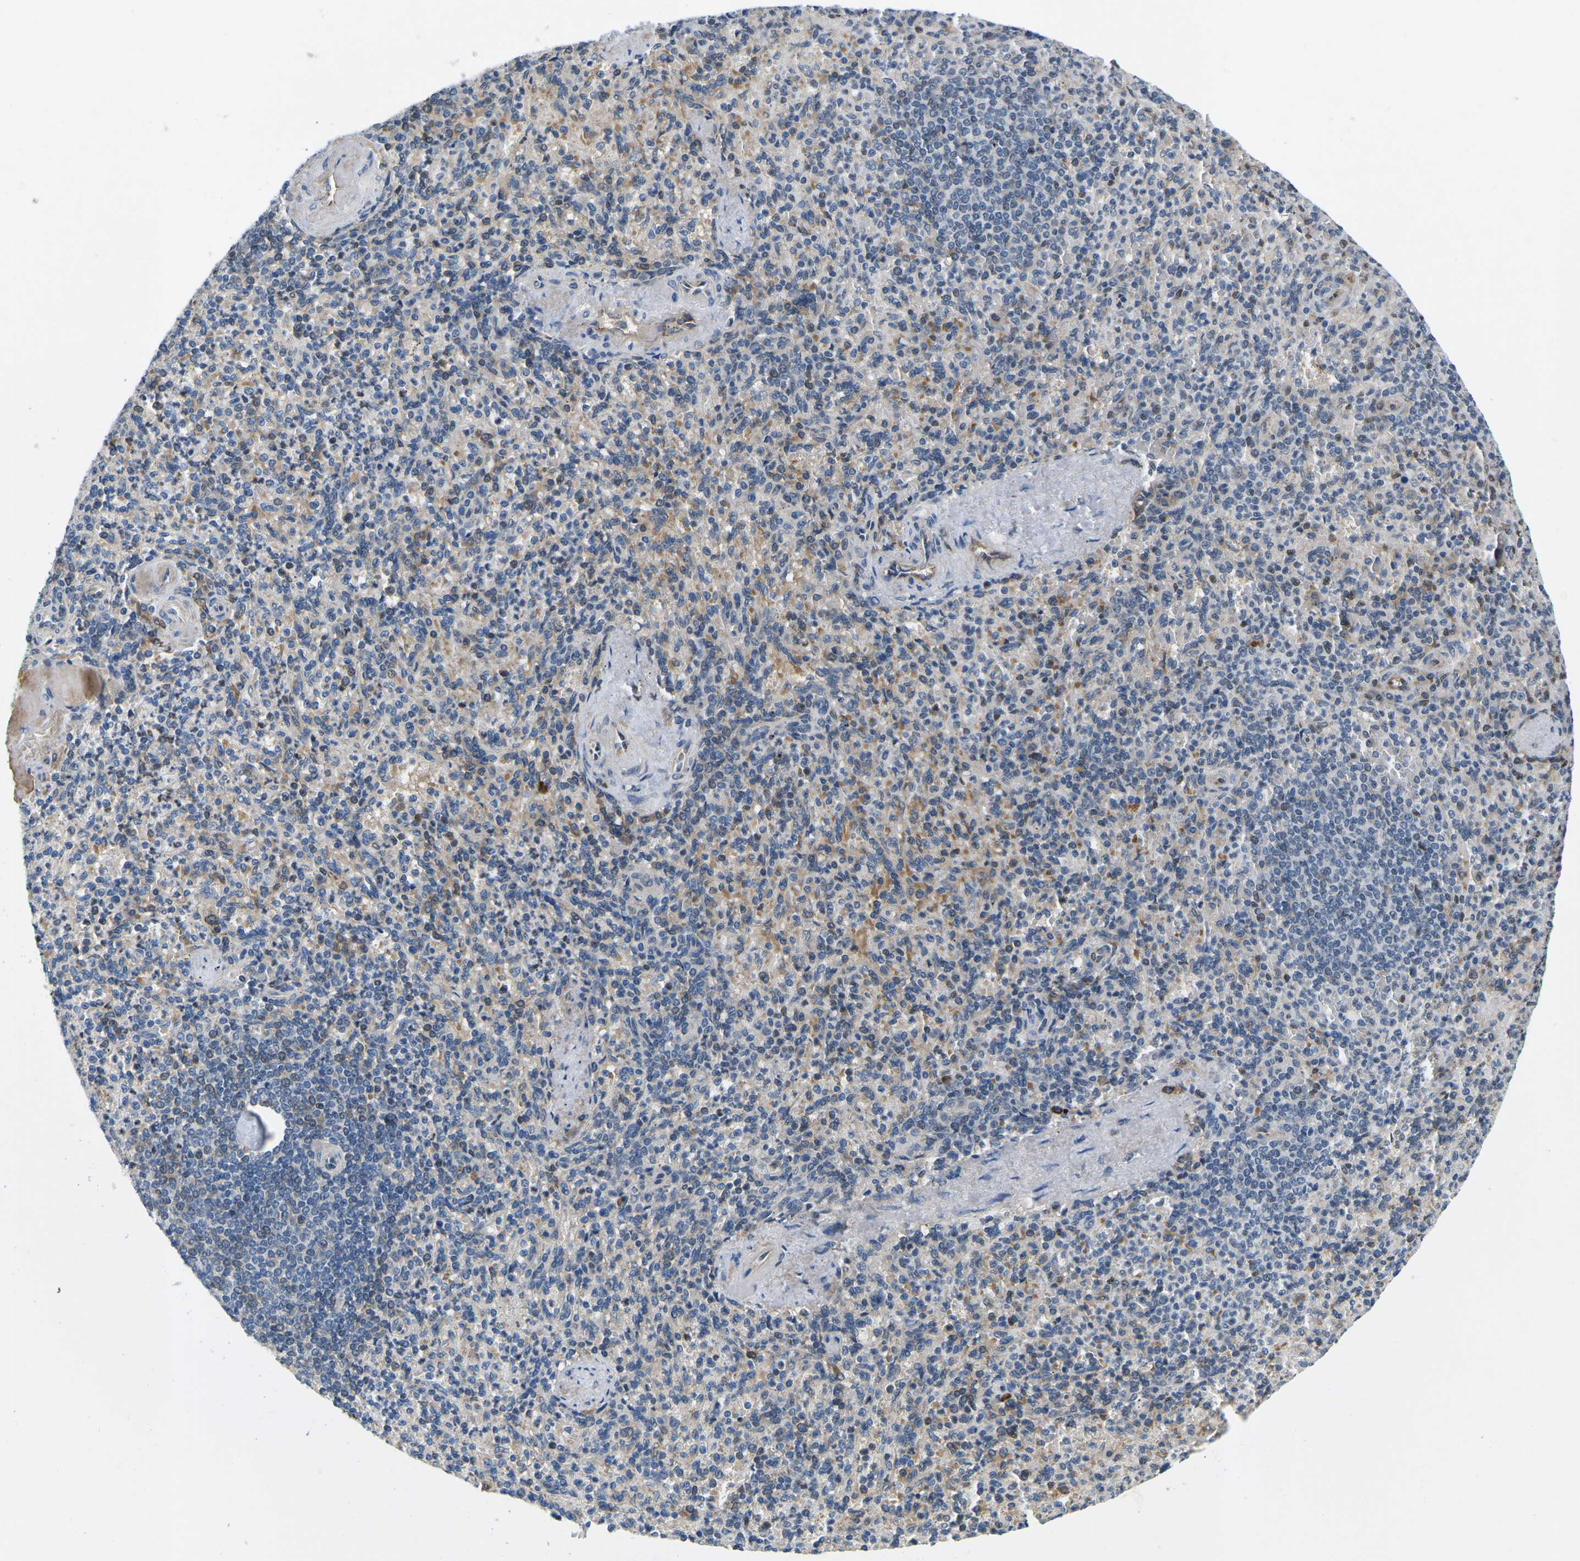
{"staining": {"intensity": "moderate", "quantity": "<25%", "location": "cytoplasmic/membranous"}, "tissue": "spleen", "cell_type": "Cells in red pulp", "image_type": "normal", "snomed": [{"axis": "morphology", "description": "Normal tissue, NOS"}, {"axis": "topography", "description": "Spleen"}], "caption": "Protein positivity by immunohistochemistry shows moderate cytoplasmic/membranous expression in about <25% of cells in red pulp in benign spleen.", "gene": "ERBB4", "patient": {"sex": "female", "age": 74}}